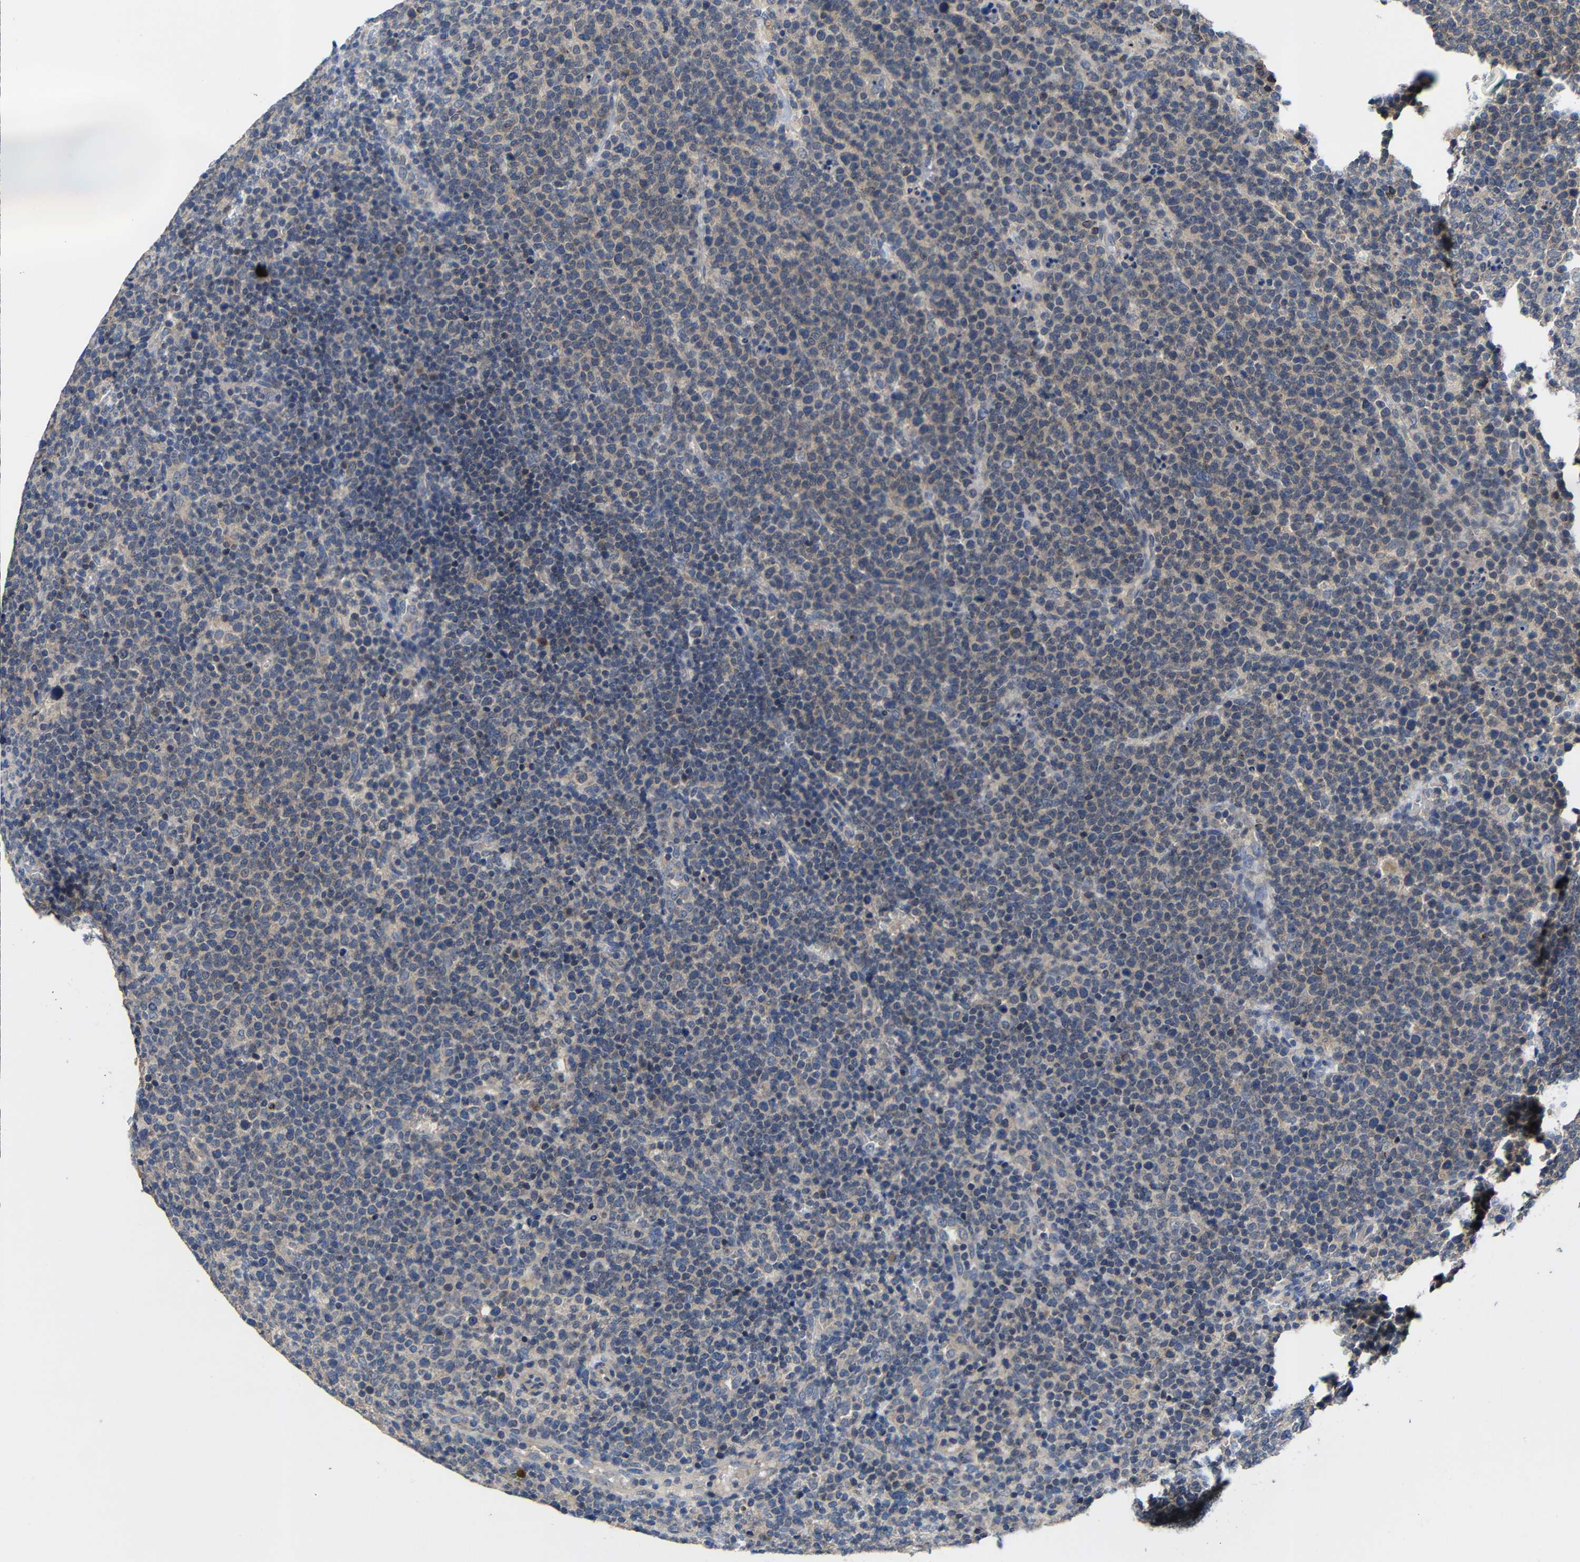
{"staining": {"intensity": "weak", "quantity": ">75%", "location": "cytoplasmic/membranous"}, "tissue": "lymphoma", "cell_type": "Tumor cells", "image_type": "cancer", "snomed": [{"axis": "morphology", "description": "Malignant lymphoma, non-Hodgkin's type, High grade"}, {"axis": "topography", "description": "Lymph node"}], "caption": "IHC of human lymphoma shows low levels of weak cytoplasmic/membranous positivity in approximately >75% of tumor cells.", "gene": "LPAR5", "patient": {"sex": "male", "age": 61}}